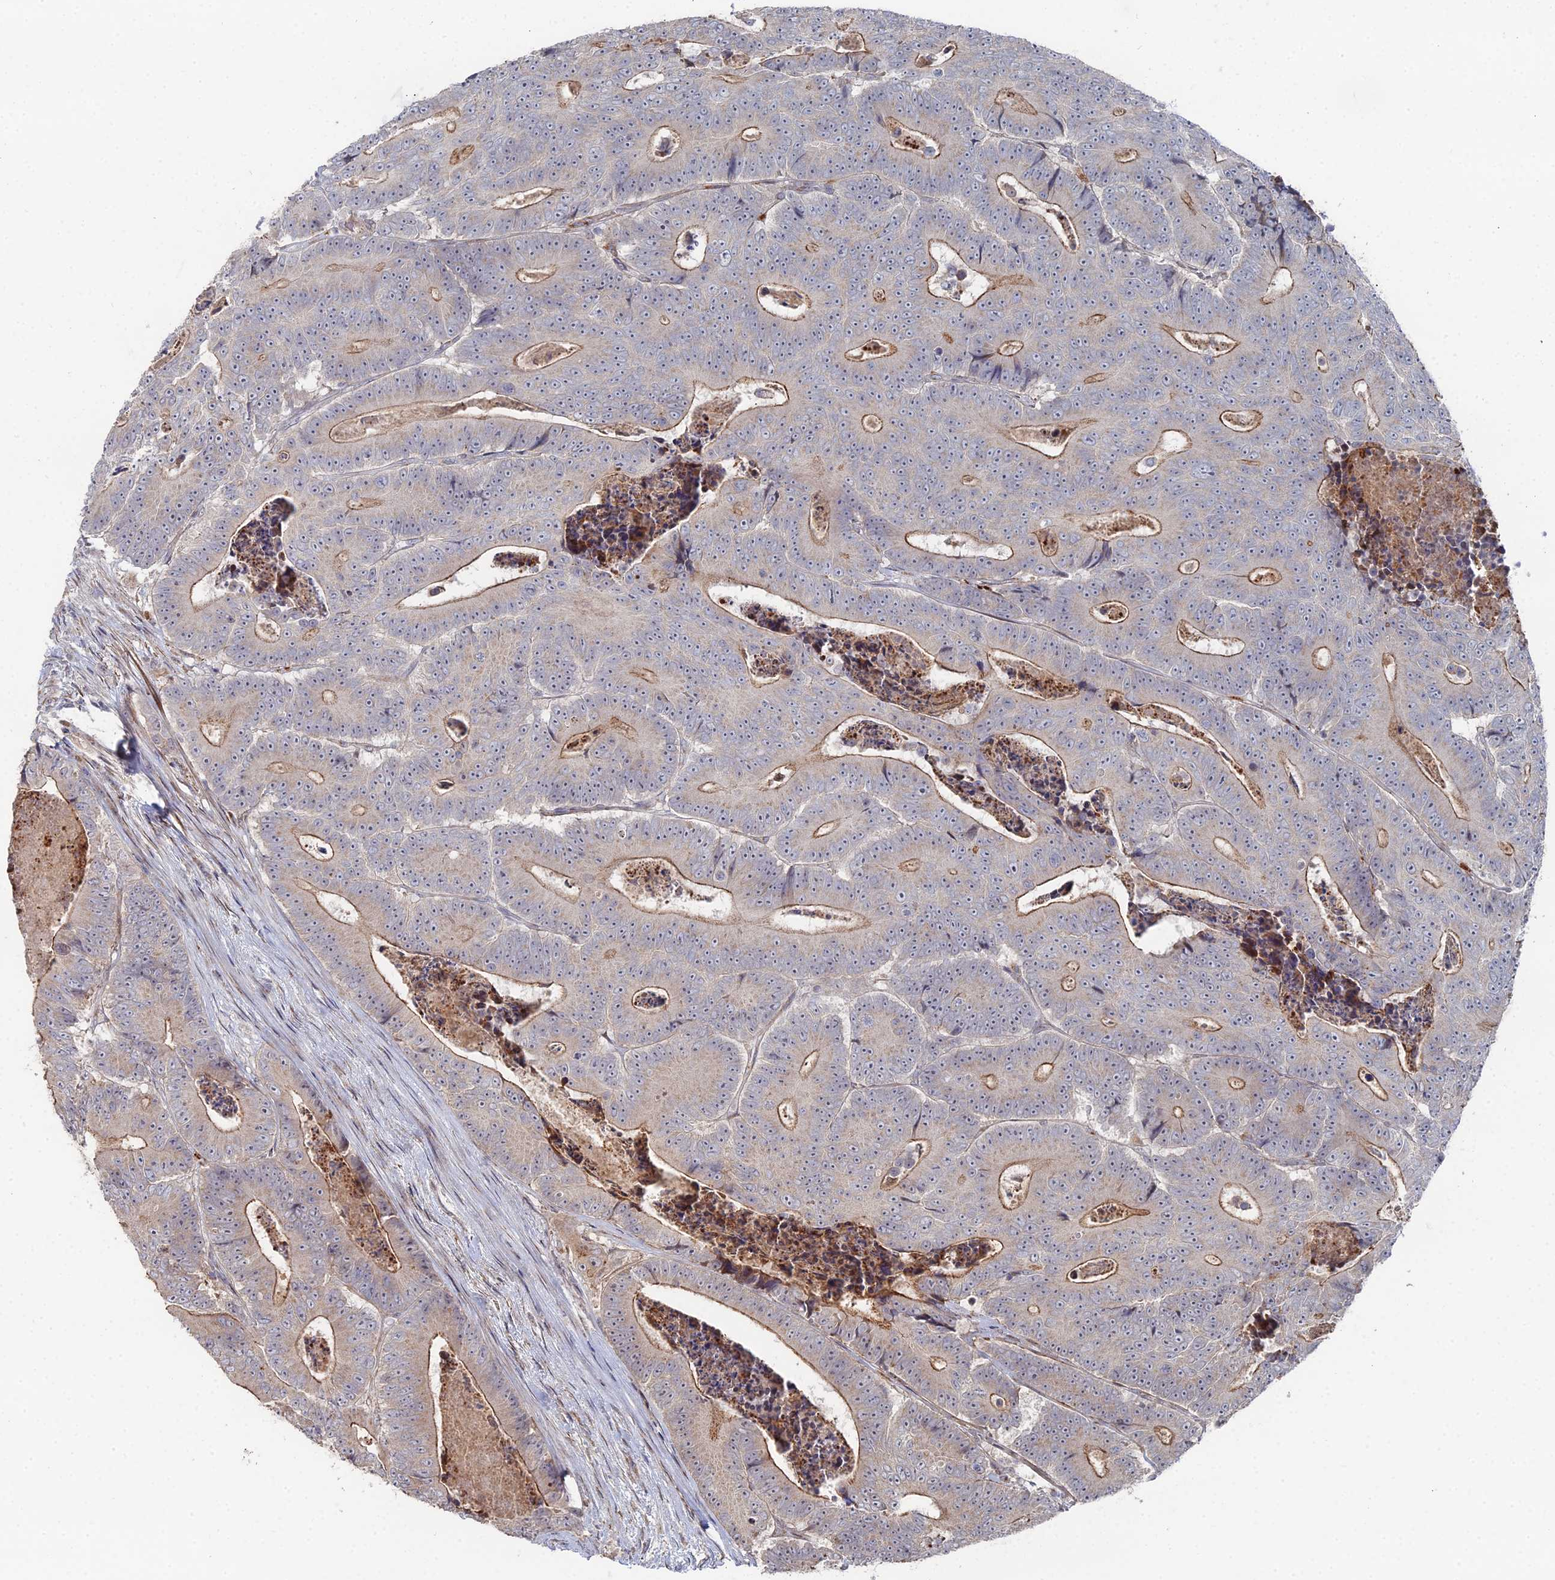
{"staining": {"intensity": "moderate", "quantity": "<25%", "location": "cytoplasmic/membranous"}, "tissue": "colorectal cancer", "cell_type": "Tumor cells", "image_type": "cancer", "snomed": [{"axis": "morphology", "description": "Adenocarcinoma, NOS"}, {"axis": "topography", "description": "Colon"}], "caption": "Colorectal cancer (adenocarcinoma) stained for a protein (brown) exhibits moderate cytoplasmic/membranous positive expression in about <25% of tumor cells.", "gene": "SGMS1", "patient": {"sex": "male", "age": 83}}